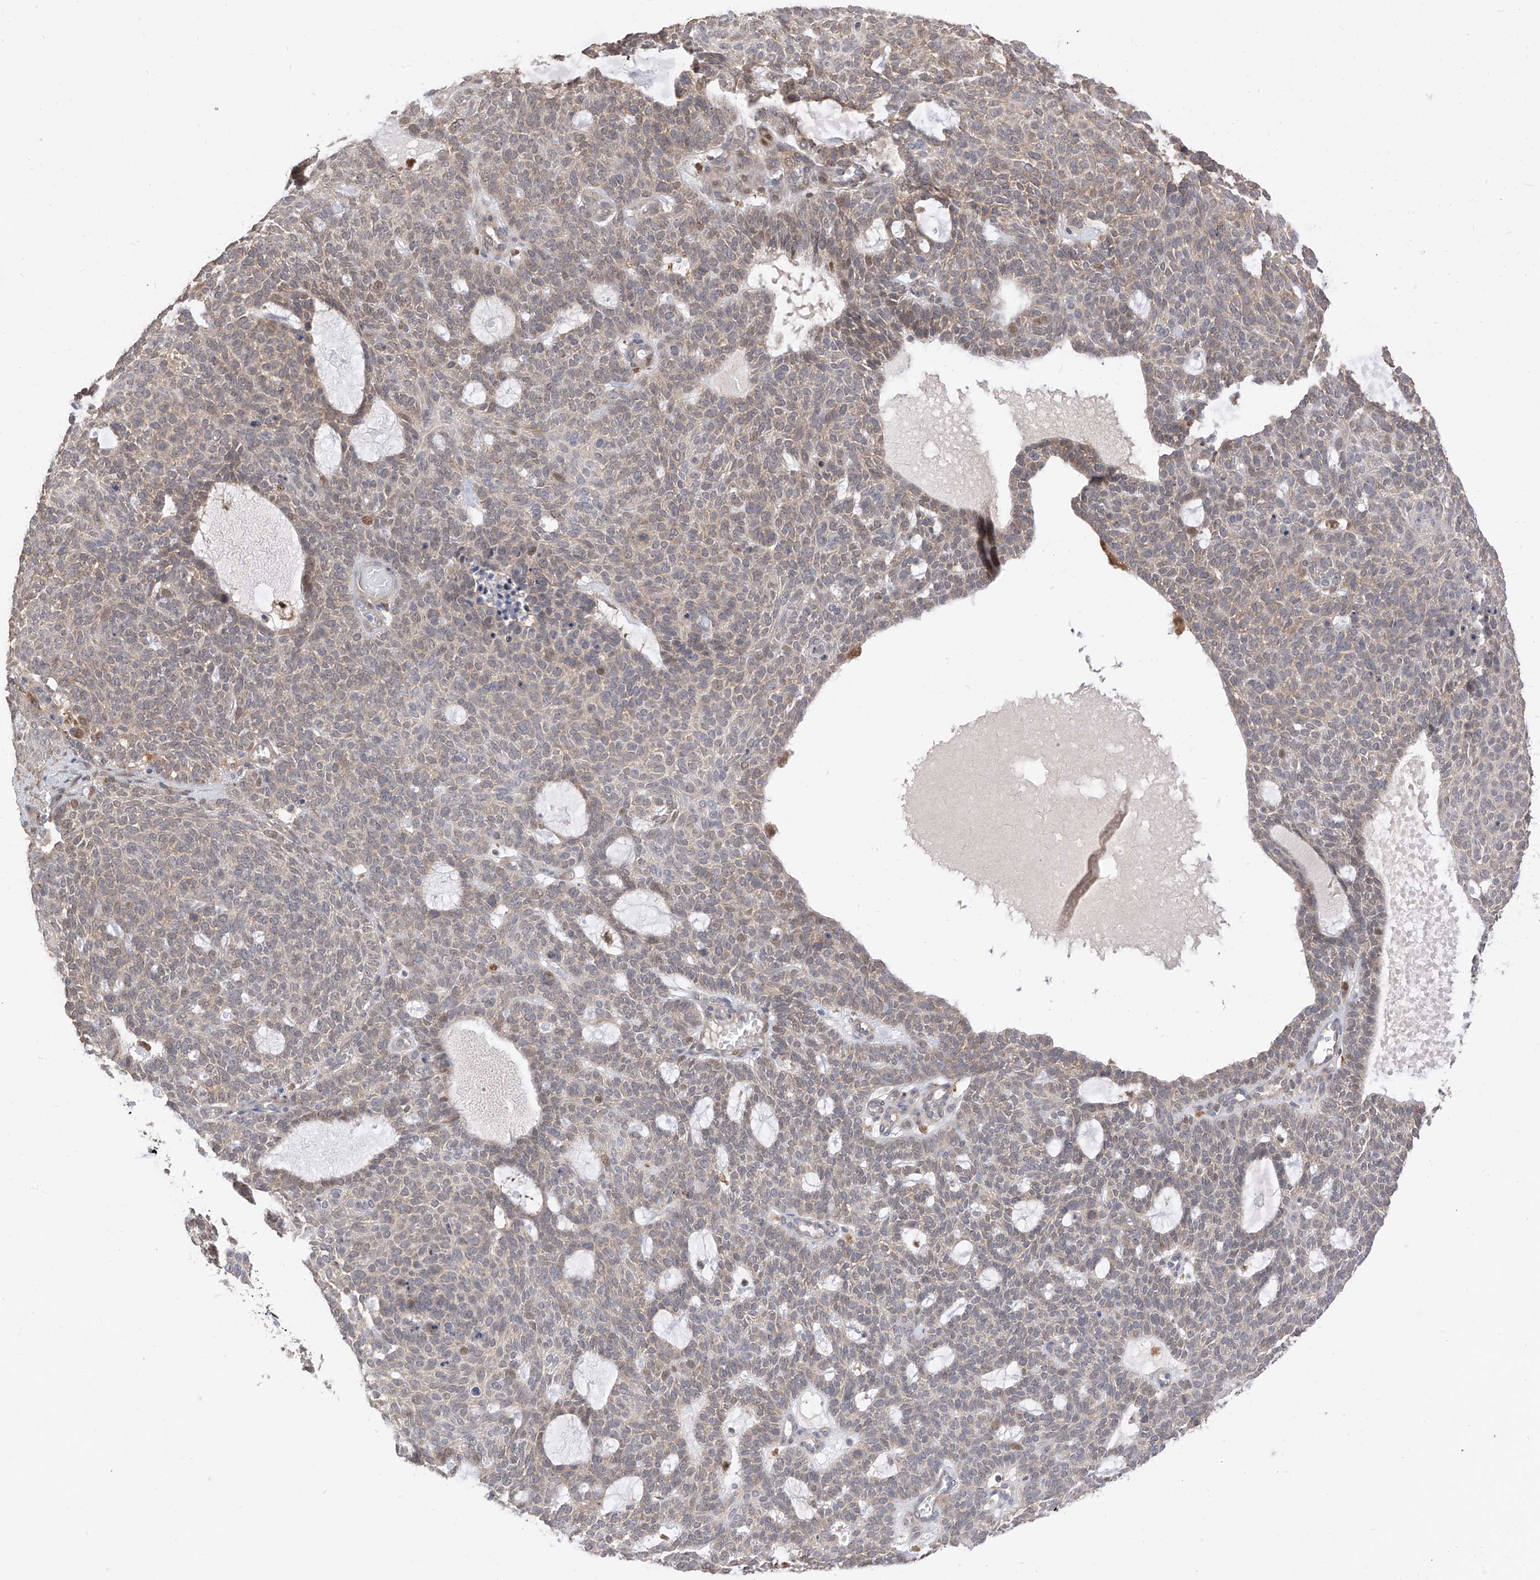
{"staining": {"intensity": "weak", "quantity": "<25%", "location": "cytoplasmic/membranous"}, "tissue": "skin cancer", "cell_type": "Tumor cells", "image_type": "cancer", "snomed": [{"axis": "morphology", "description": "Squamous cell carcinoma, NOS"}, {"axis": "topography", "description": "Skin"}], "caption": "Histopathology image shows no significant protein positivity in tumor cells of squamous cell carcinoma (skin).", "gene": "LATS1", "patient": {"sex": "female", "age": 90}}